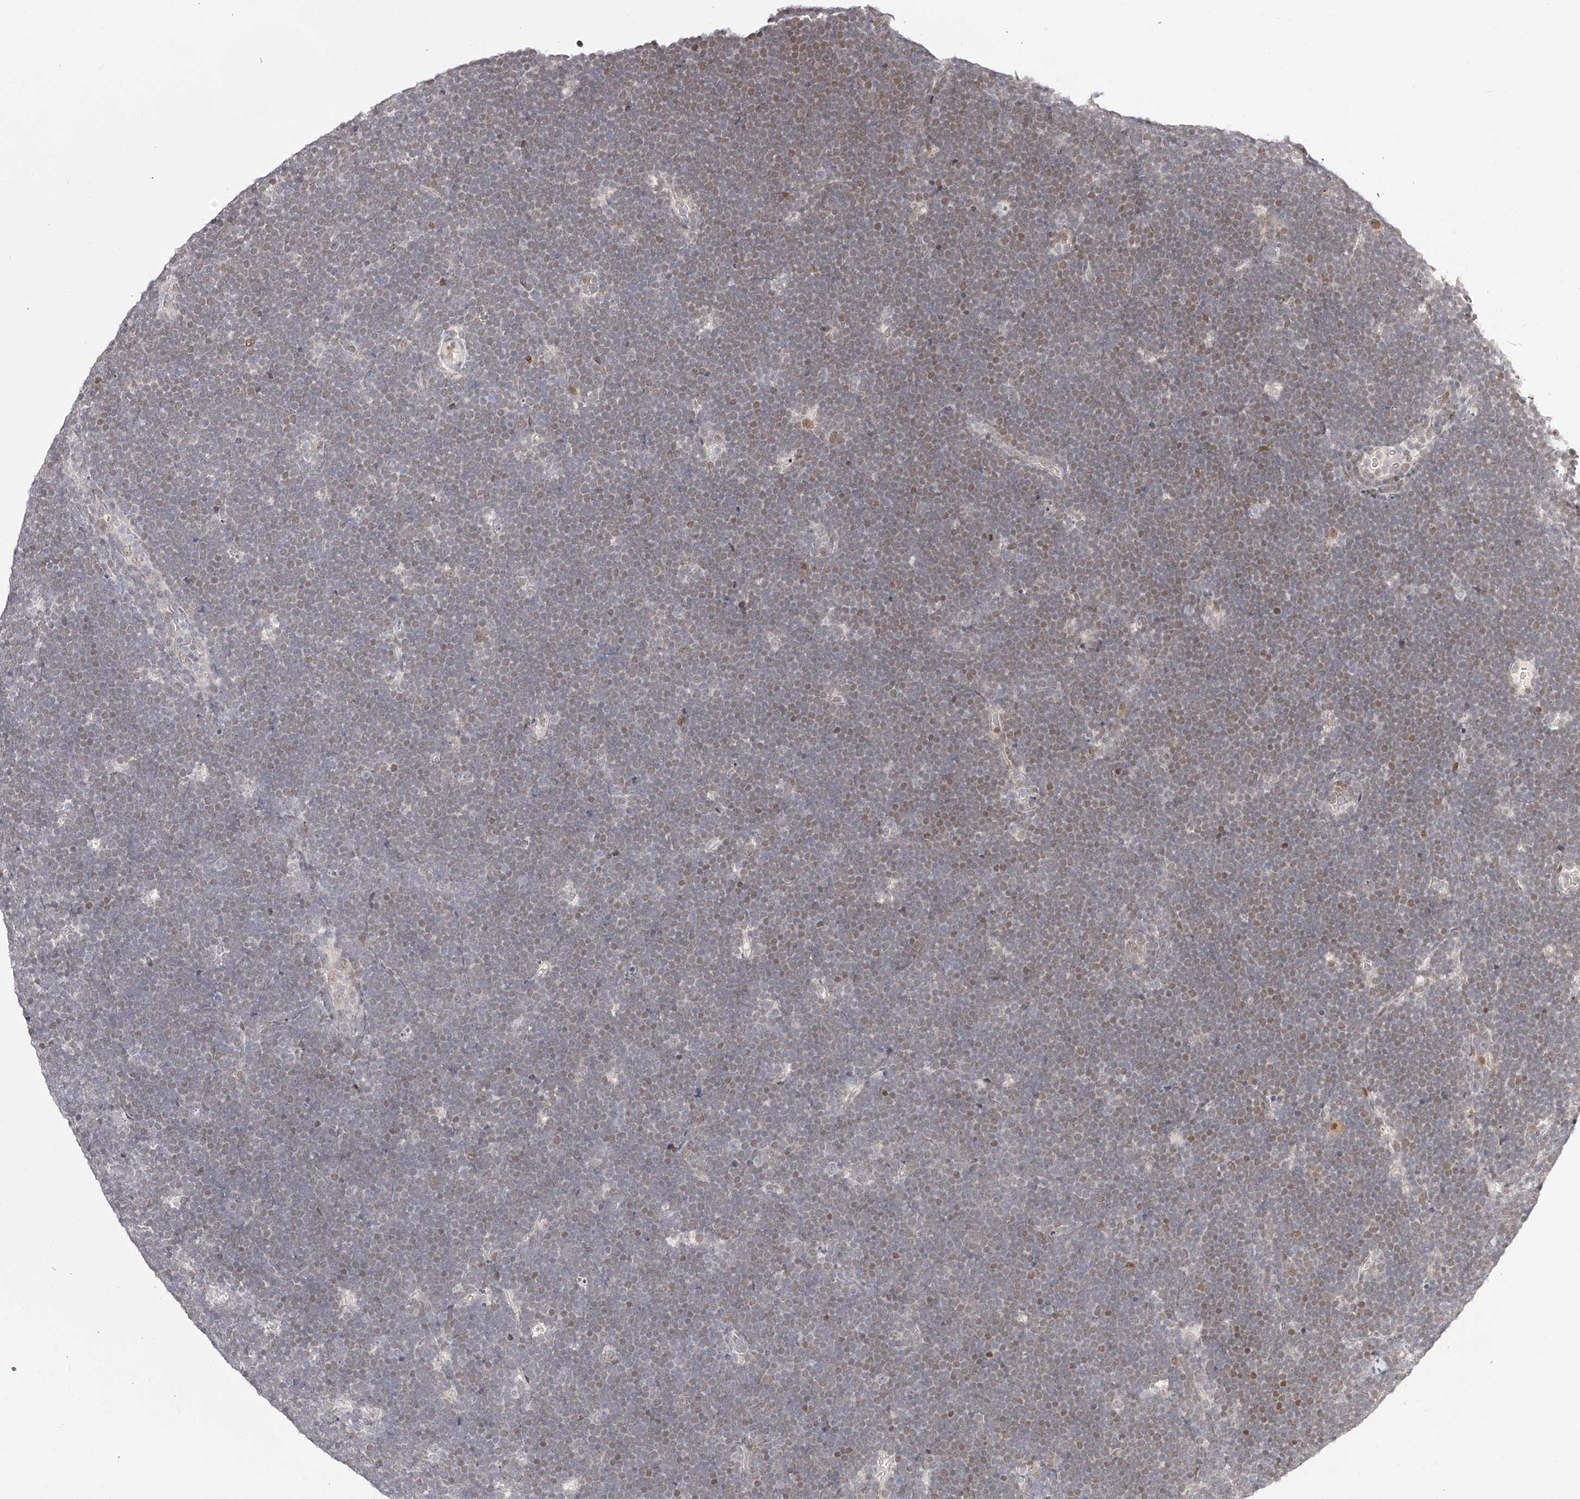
{"staining": {"intensity": "moderate", "quantity": "<25%", "location": "nuclear"}, "tissue": "lymphoma", "cell_type": "Tumor cells", "image_type": "cancer", "snomed": [{"axis": "morphology", "description": "Malignant lymphoma, non-Hodgkin's type, High grade"}, {"axis": "topography", "description": "Lymph node"}], "caption": "An immunohistochemistry (IHC) photomicrograph of neoplastic tissue is shown. Protein staining in brown labels moderate nuclear positivity in malignant lymphoma, non-Hodgkin's type (high-grade) within tumor cells.", "gene": "USF3", "patient": {"sex": "male", "age": 13}}